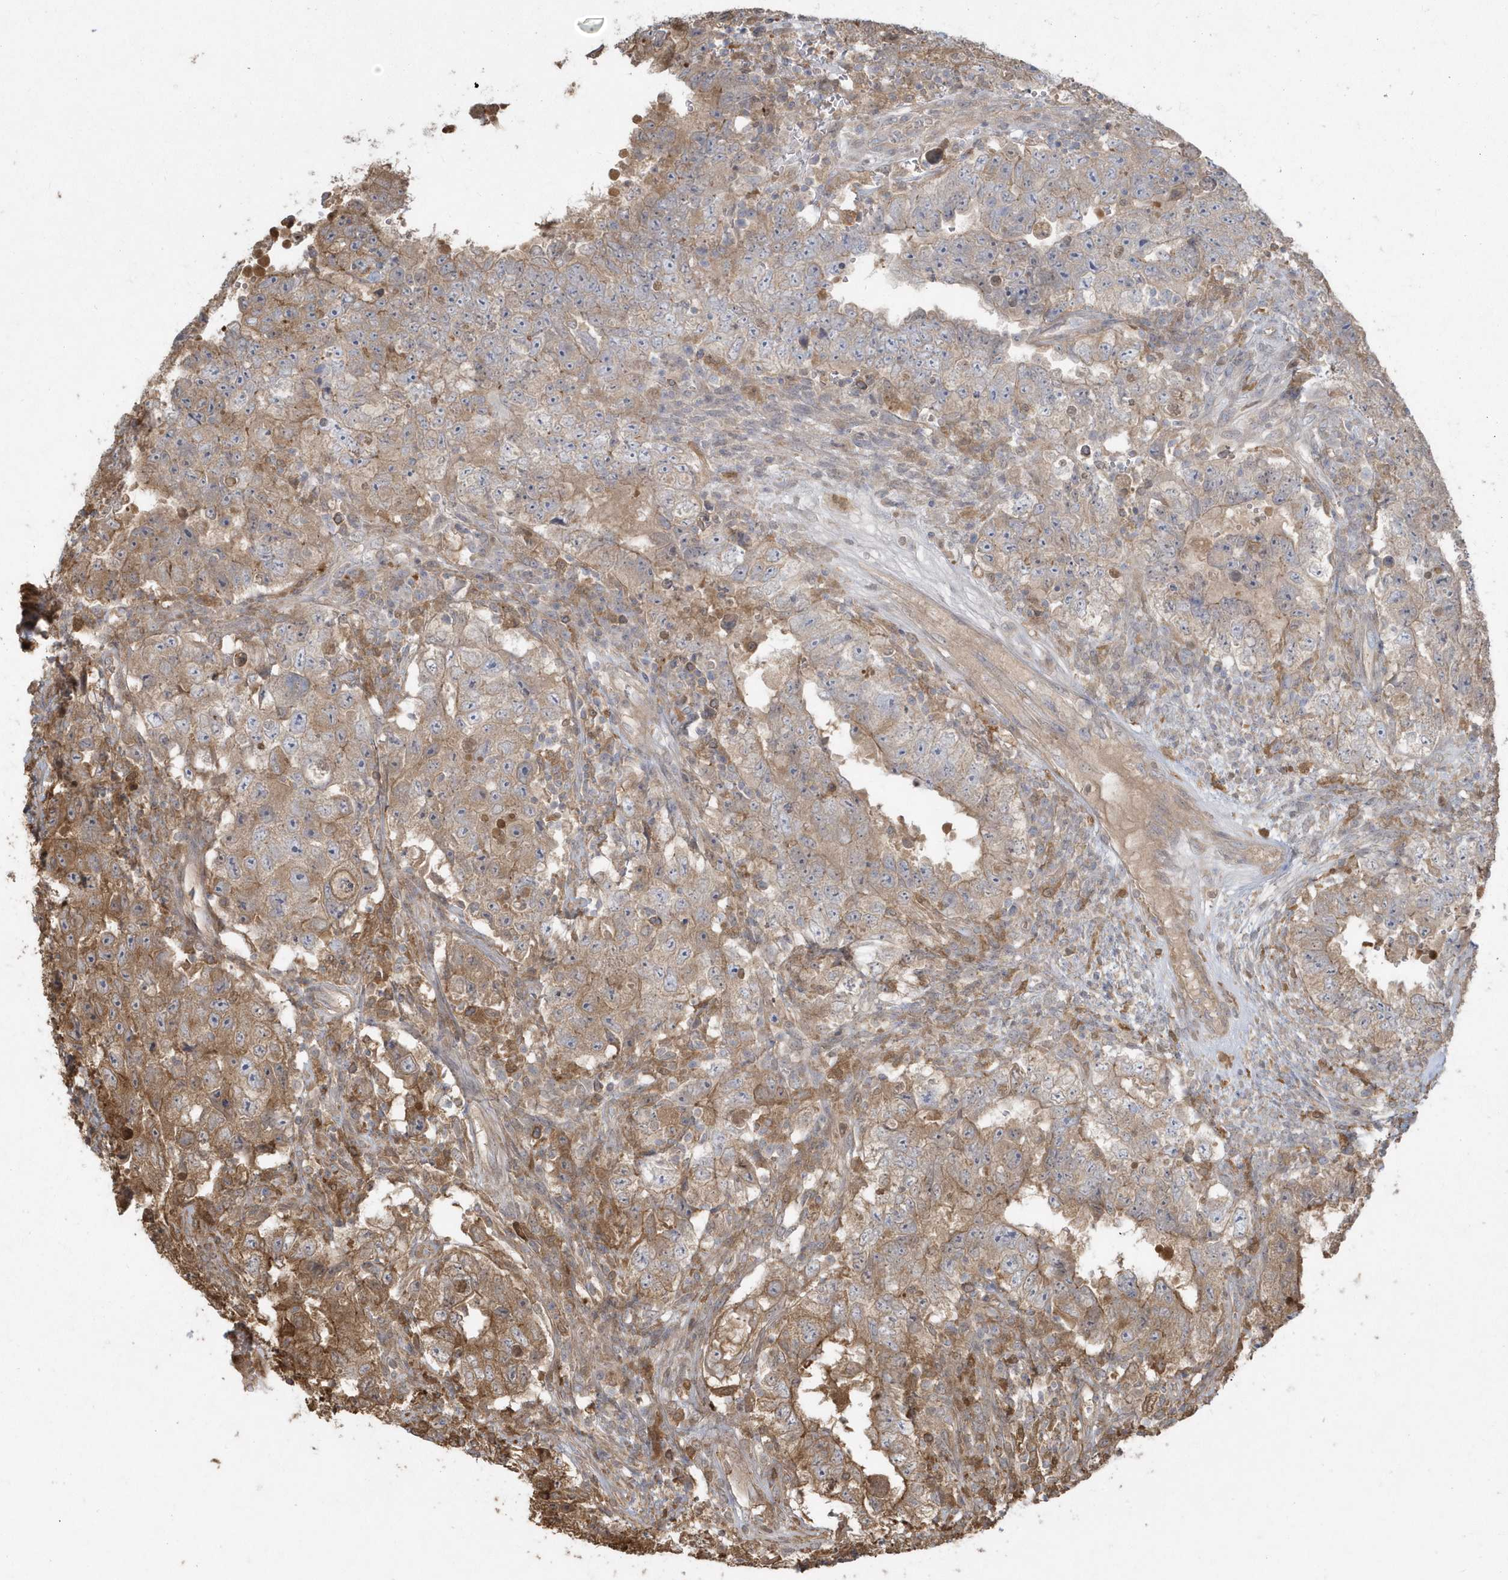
{"staining": {"intensity": "moderate", "quantity": "25%-75%", "location": "cytoplasmic/membranous"}, "tissue": "testis cancer", "cell_type": "Tumor cells", "image_type": "cancer", "snomed": [{"axis": "morphology", "description": "Carcinoma, Embryonal, NOS"}, {"axis": "topography", "description": "Testis"}], "caption": "Immunohistochemistry (IHC) histopathology image of neoplastic tissue: embryonal carcinoma (testis) stained using immunohistochemistry (IHC) demonstrates medium levels of moderate protein expression localized specifically in the cytoplasmic/membranous of tumor cells, appearing as a cytoplasmic/membranous brown color.", "gene": "HNMT", "patient": {"sex": "male", "age": 26}}